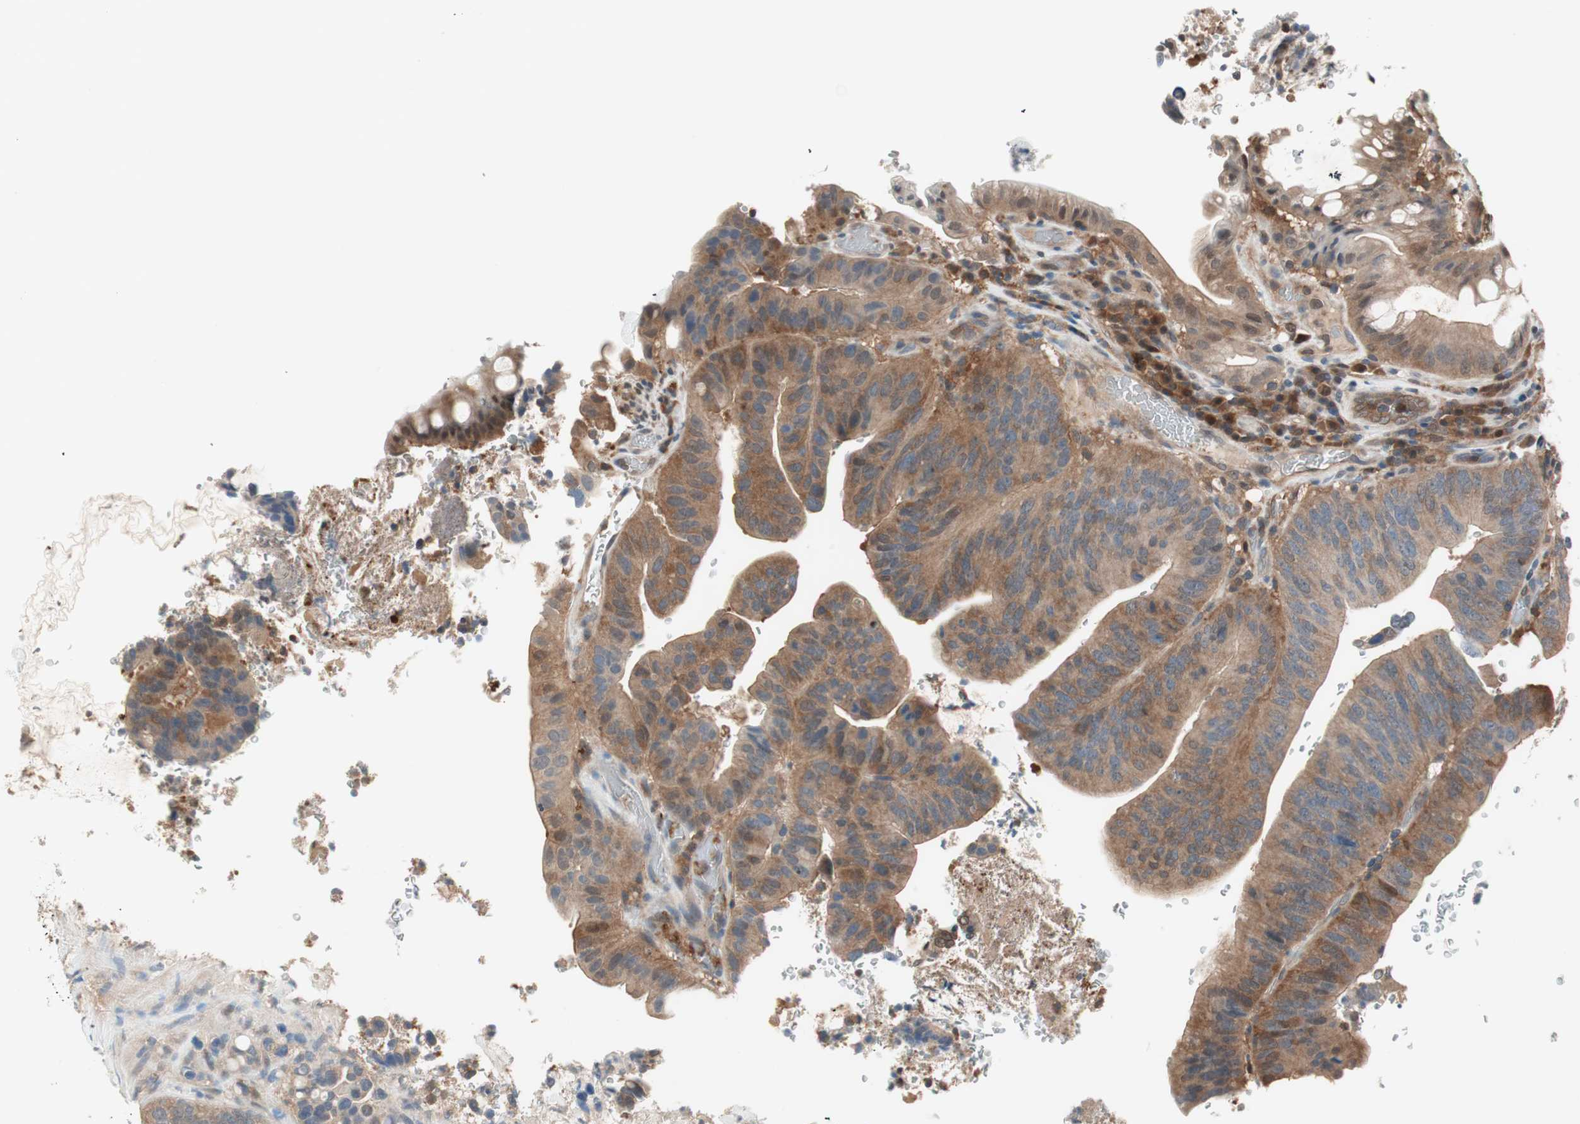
{"staining": {"intensity": "moderate", "quantity": ">75%", "location": "cytoplasmic/membranous"}, "tissue": "colorectal cancer", "cell_type": "Tumor cells", "image_type": "cancer", "snomed": [{"axis": "morphology", "description": "Normal tissue, NOS"}, {"axis": "morphology", "description": "Adenocarcinoma, NOS"}, {"axis": "topography", "description": "Colon"}], "caption": "This is a photomicrograph of immunohistochemistry (IHC) staining of colorectal cancer (adenocarcinoma), which shows moderate staining in the cytoplasmic/membranous of tumor cells.", "gene": "GALT", "patient": {"sex": "male", "age": 82}}